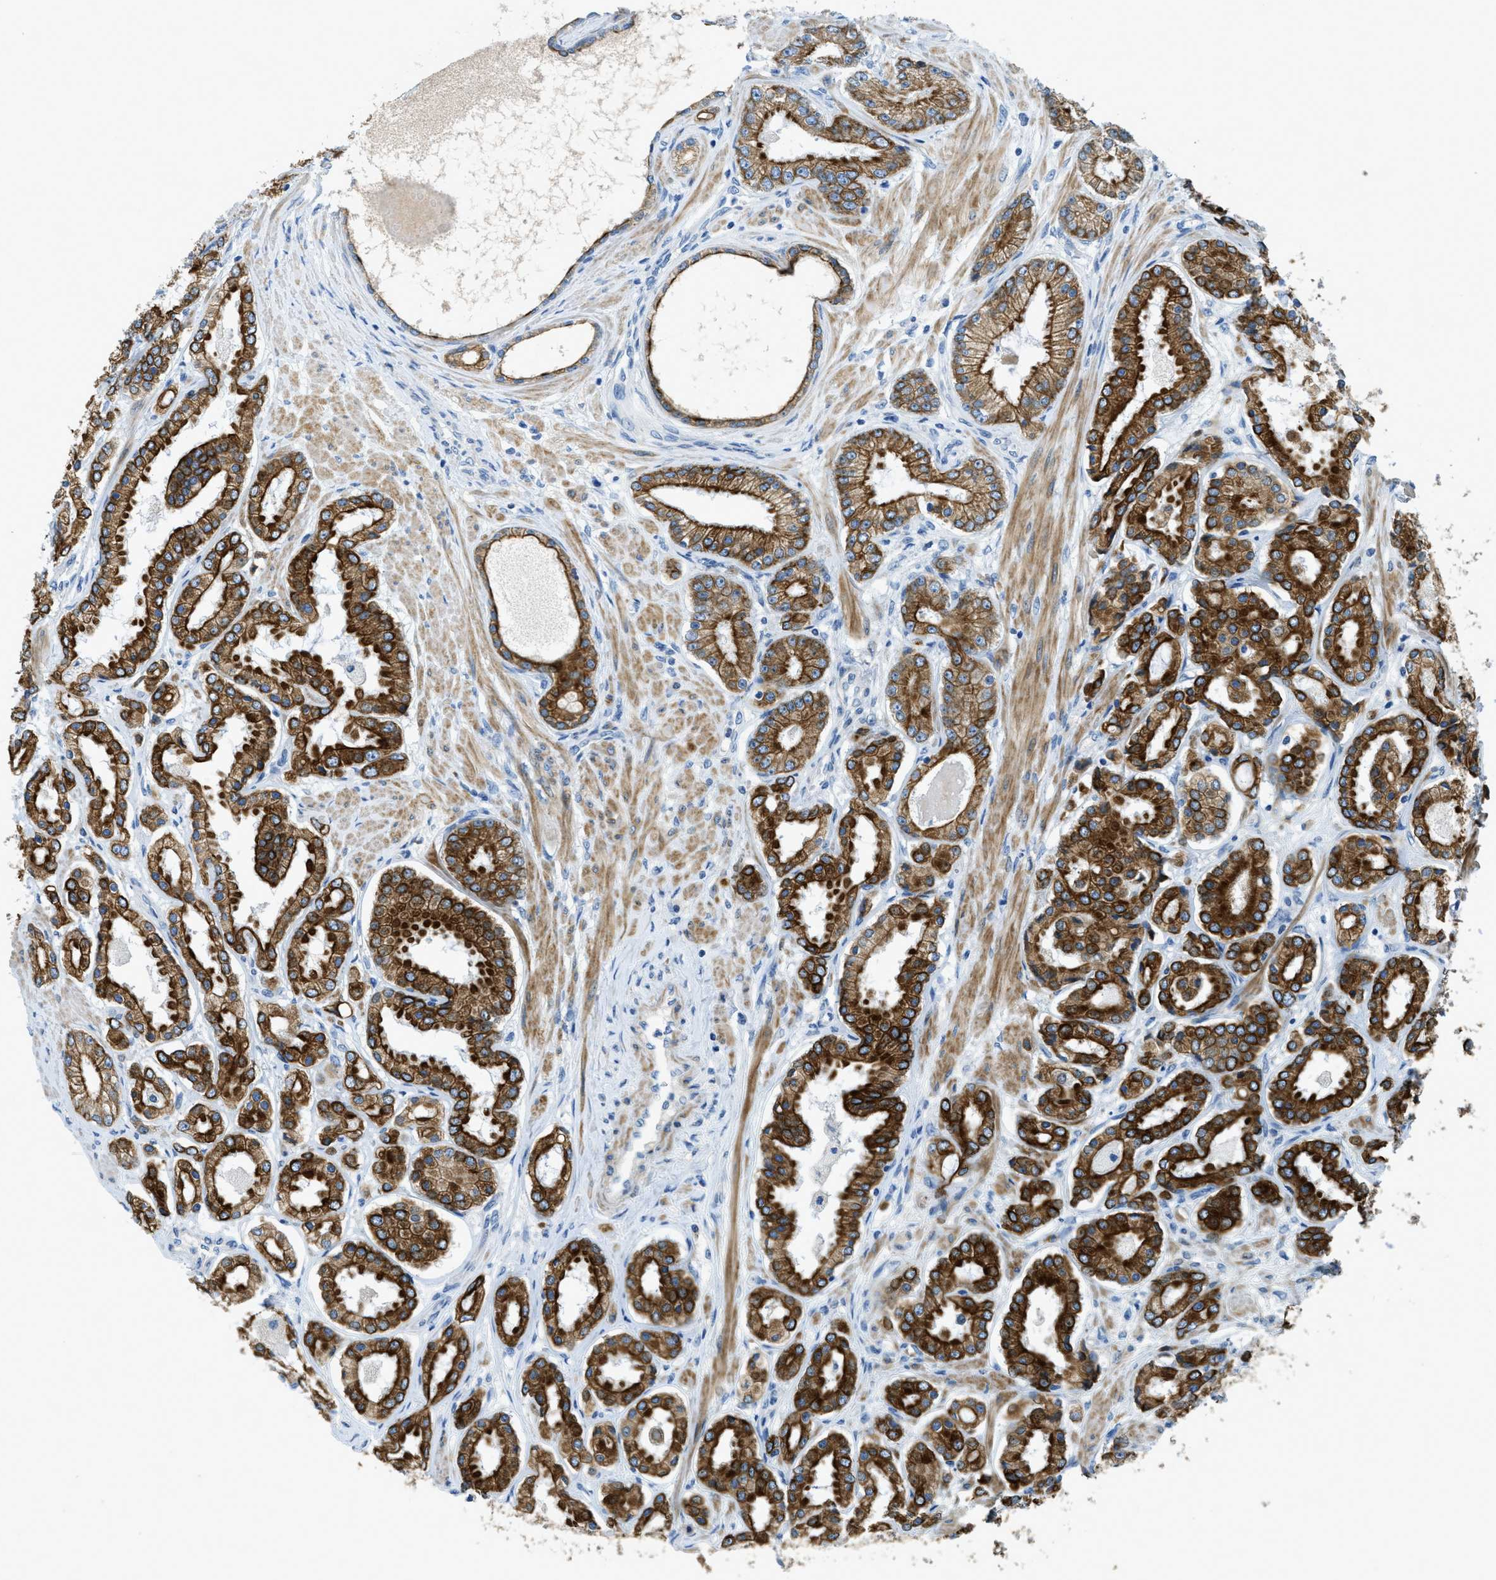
{"staining": {"intensity": "strong", "quantity": ">75%", "location": "cytoplasmic/membranous"}, "tissue": "prostate cancer", "cell_type": "Tumor cells", "image_type": "cancer", "snomed": [{"axis": "morphology", "description": "Adenocarcinoma, Low grade"}, {"axis": "topography", "description": "Prostate"}], "caption": "Immunohistochemistry histopathology image of prostate low-grade adenocarcinoma stained for a protein (brown), which demonstrates high levels of strong cytoplasmic/membranous staining in about >75% of tumor cells.", "gene": "KLHL8", "patient": {"sex": "male", "age": 63}}